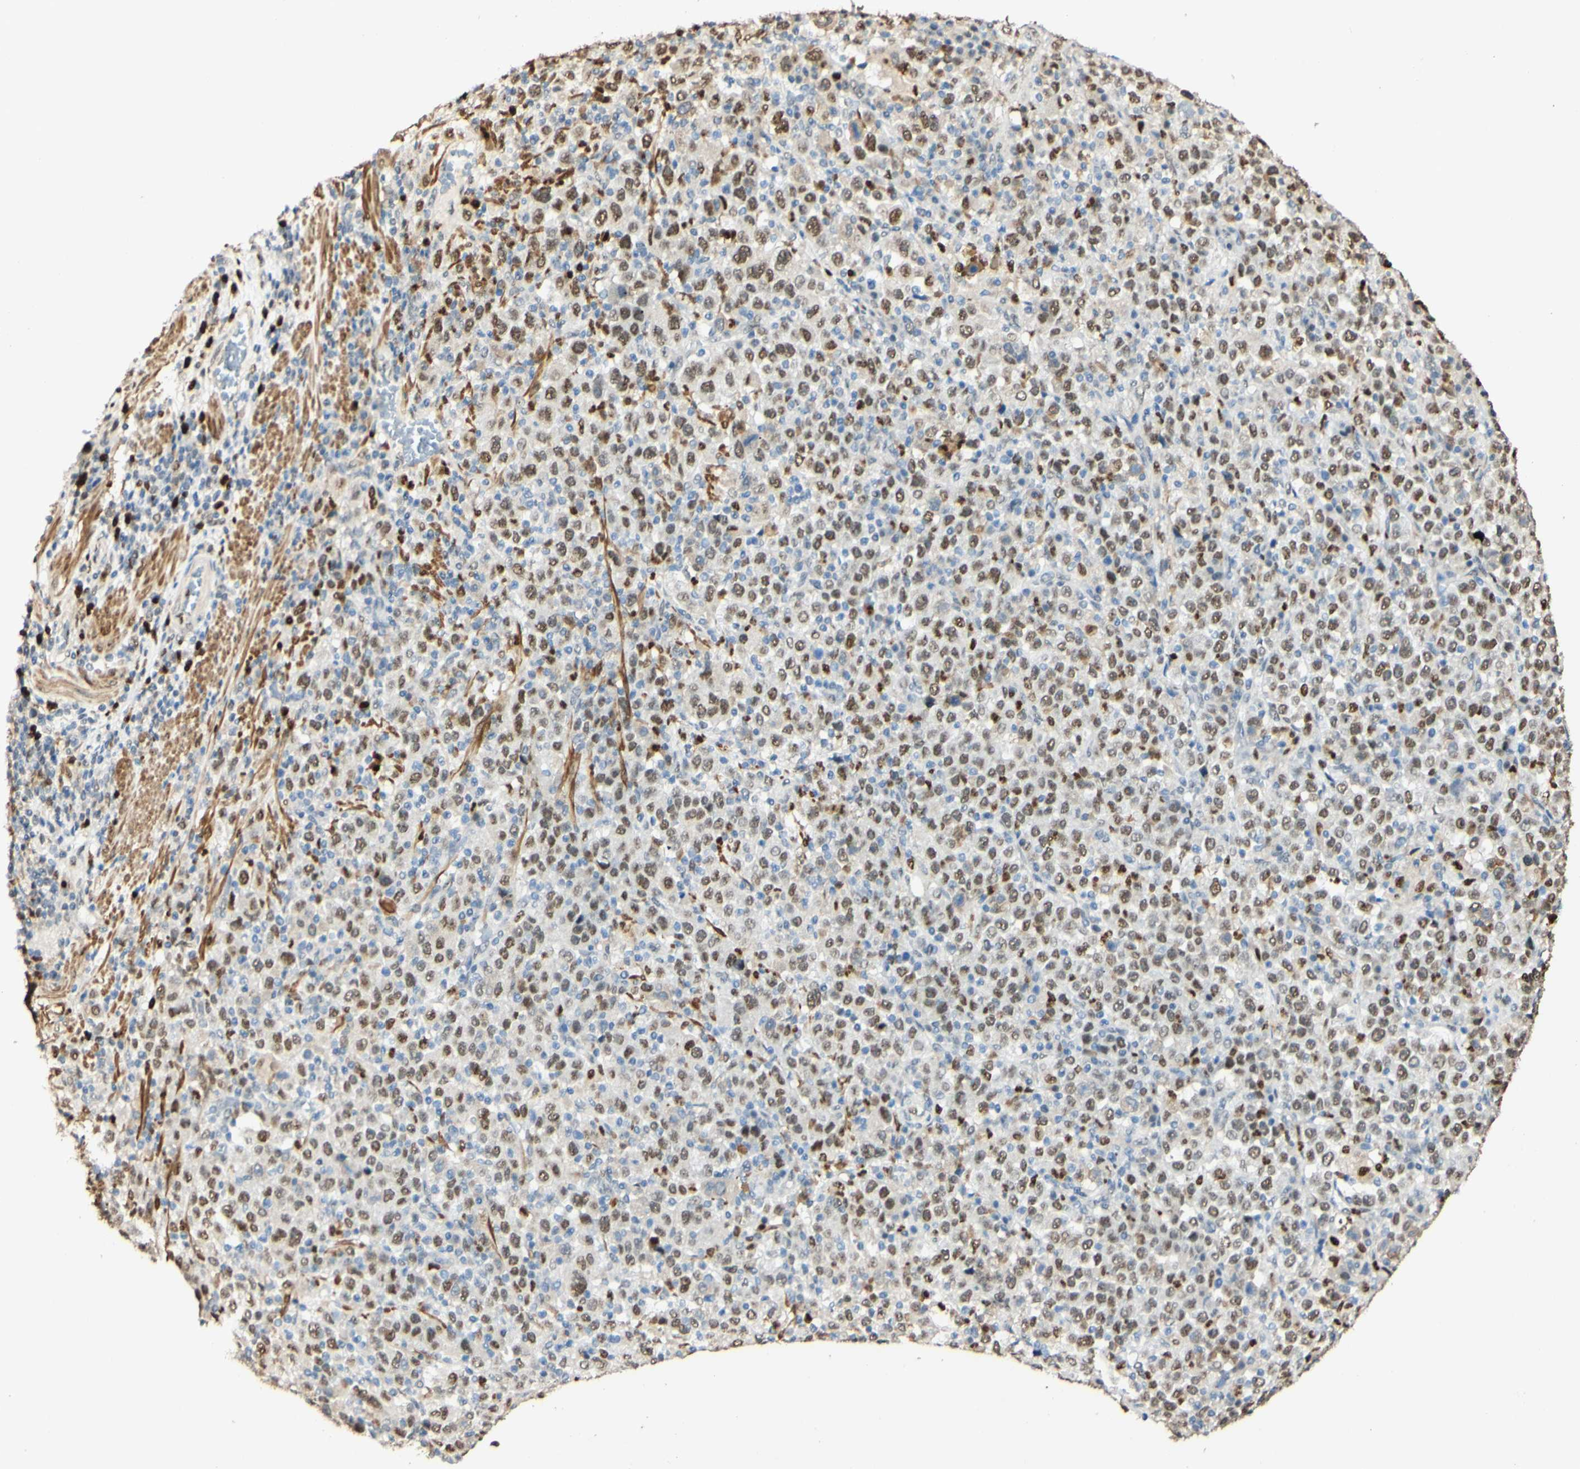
{"staining": {"intensity": "strong", "quantity": "25%-75%", "location": "nuclear"}, "tissue": "stomach cancer", "cell_type": "Tumor cells", "image_type": "cancer", "snomed": [{"axis": "morphology", "description": "Normal tissue, NOS"}, {"axis": "morphology", "description": "Adenocarcinoma, NOS"}, {"axis": "topography", "description": "Stomach, upper"}, {"axis": "topography", "description": "Stomach"}], "caption": "A high-resolution micrograph shows IHC staining of stomach adenocarcinoma, which exhibits strong nuclear staining in approximately 25%-75% of tumor cells. Using DAB (3,3'-diaminobenzidine) (brown) and hematoxylin (blue) stains, captured at high magnification using brightfield microscopy.", "gene": "MAP3K4", "patient": {"sex": "male", "age": 59}}